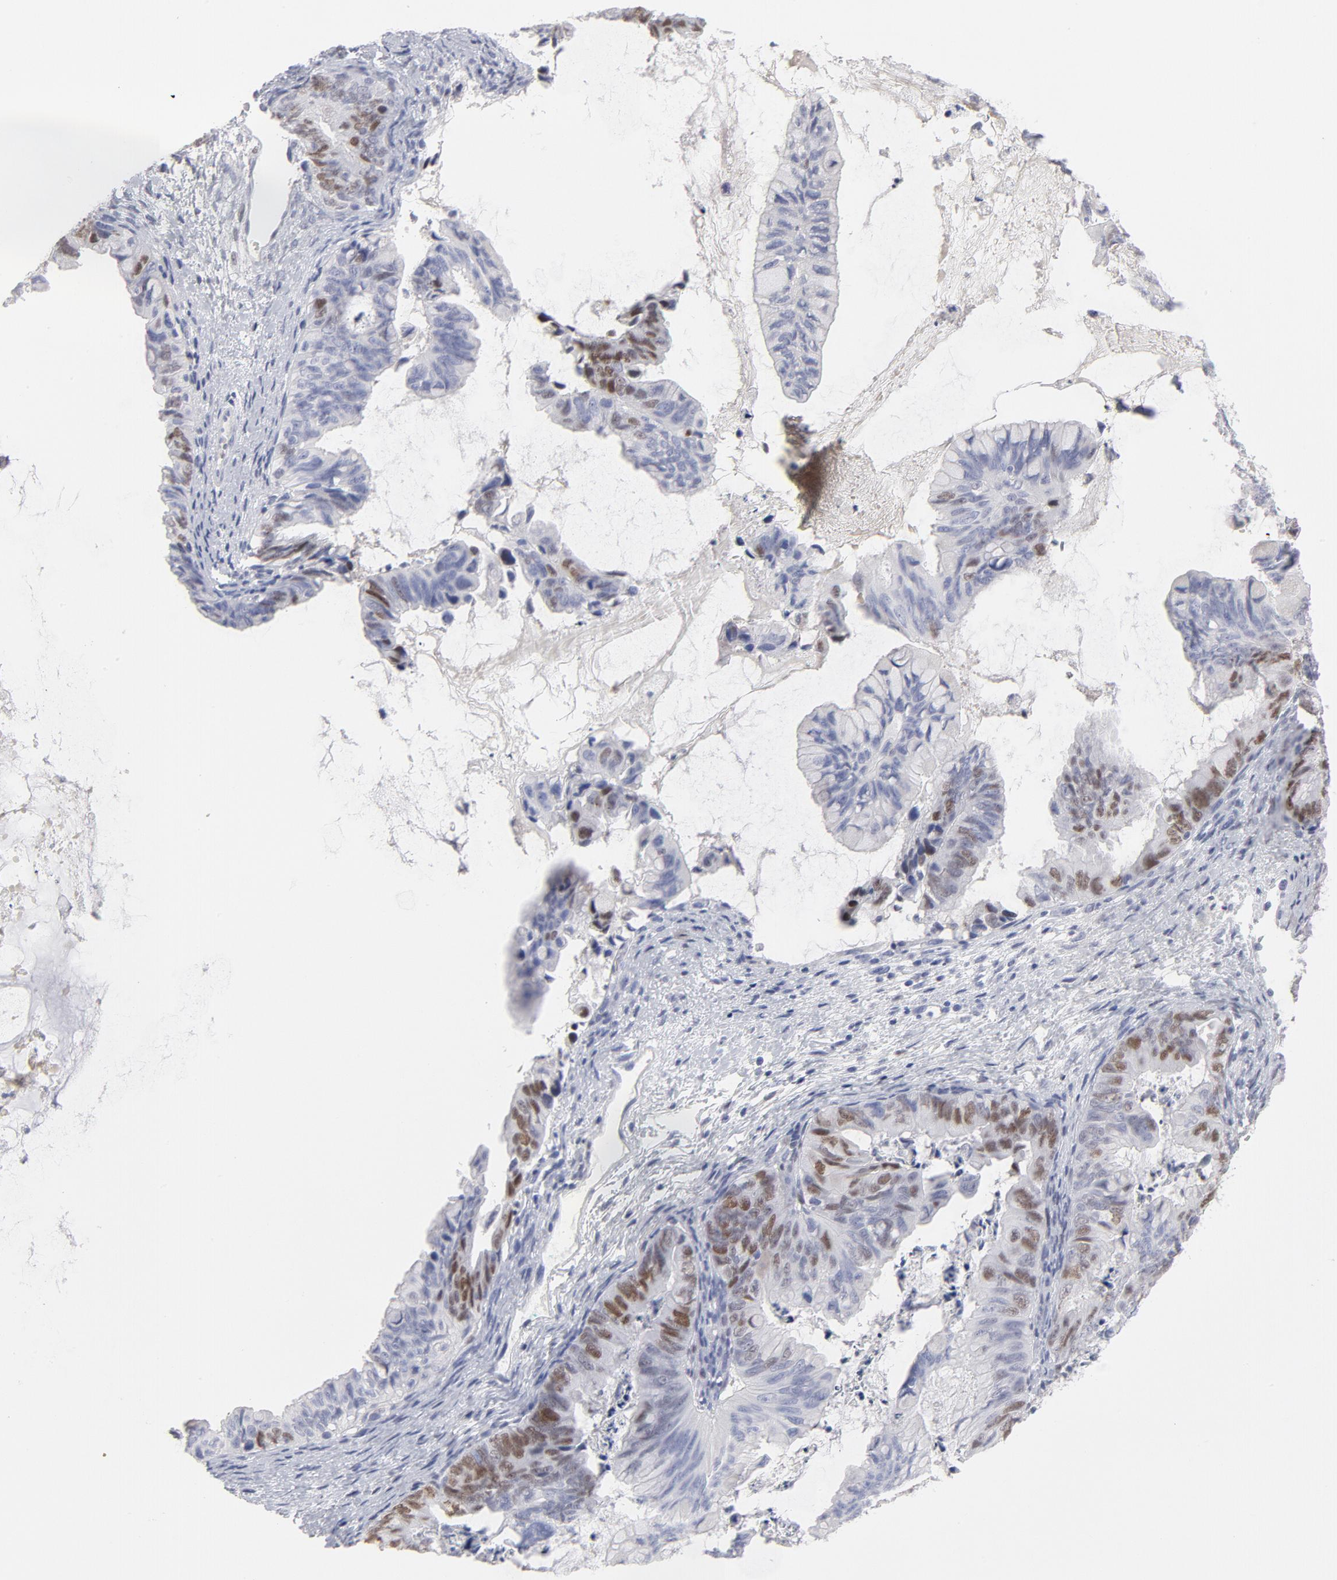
{"staining": {"intensity": "strong", "quantity": "<25%", "location": "nuclear"}, "tissue": "ovarian cancer", "cell_type": "Tumor cells", "image_type": "cancer", "snomed": [{"axis": "morphology", "description": "Cystadenocarcinoma, mucinous, NOS"}, {"axis": "topography", "description": "Ovary"}], "caption": "Protein analysis of ovarian mucinous cystadenocarcinoma tissue shows strong nuclear positivity in approximately <25% of tumor cells.", "gene": "MCM7", "patient": {"sex": "female", "age": 36}}